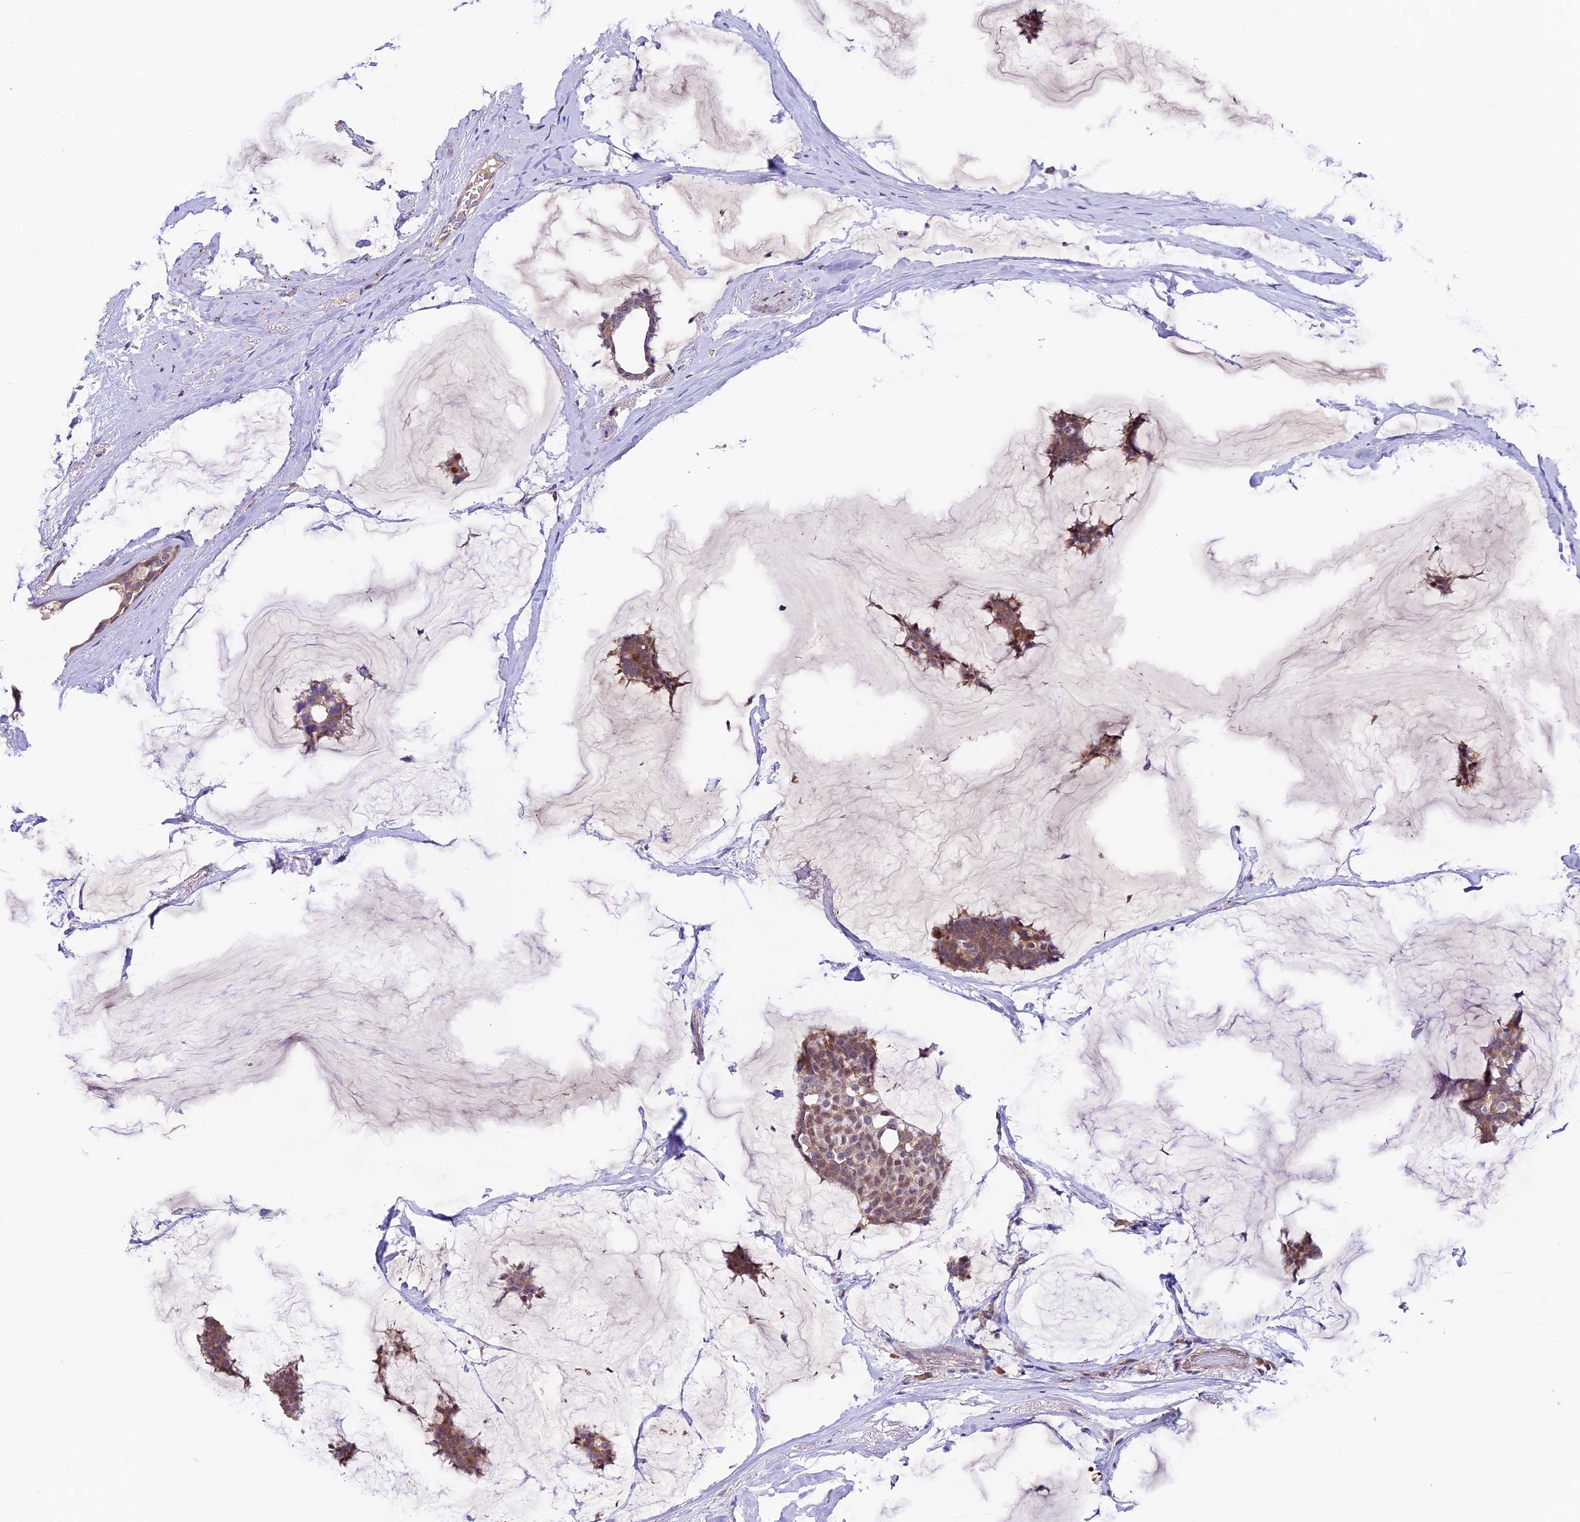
{"staining": {"intensity": "weak", "quantity": ">75%", "location": "cytoplasmic/membranous,nuclear"}, "tissue": "breast cancer", "cell_type": "Tumor cells", "image_type": "cancer", "snomed": [{"axis": "morphology", "description": "Duct carcinoma"}, {"axis": "topography", "description": "Breast"}], "caption": "High-power microscopy captured an immunohistochemistry photomicrograph of intraductal carcinoma (breast), revealing weak cytoplasmic/membranous and nuclear positivity in about >75% of tumor cells. The staining is performed using DAB (3,3'-diaminobenzidine) brown chromogen to label protein expression. The nuclei are counter-stained blue using hematoxylin.", "gene": "SBNO2", "patient": {"sex": "female", "age": 93}}